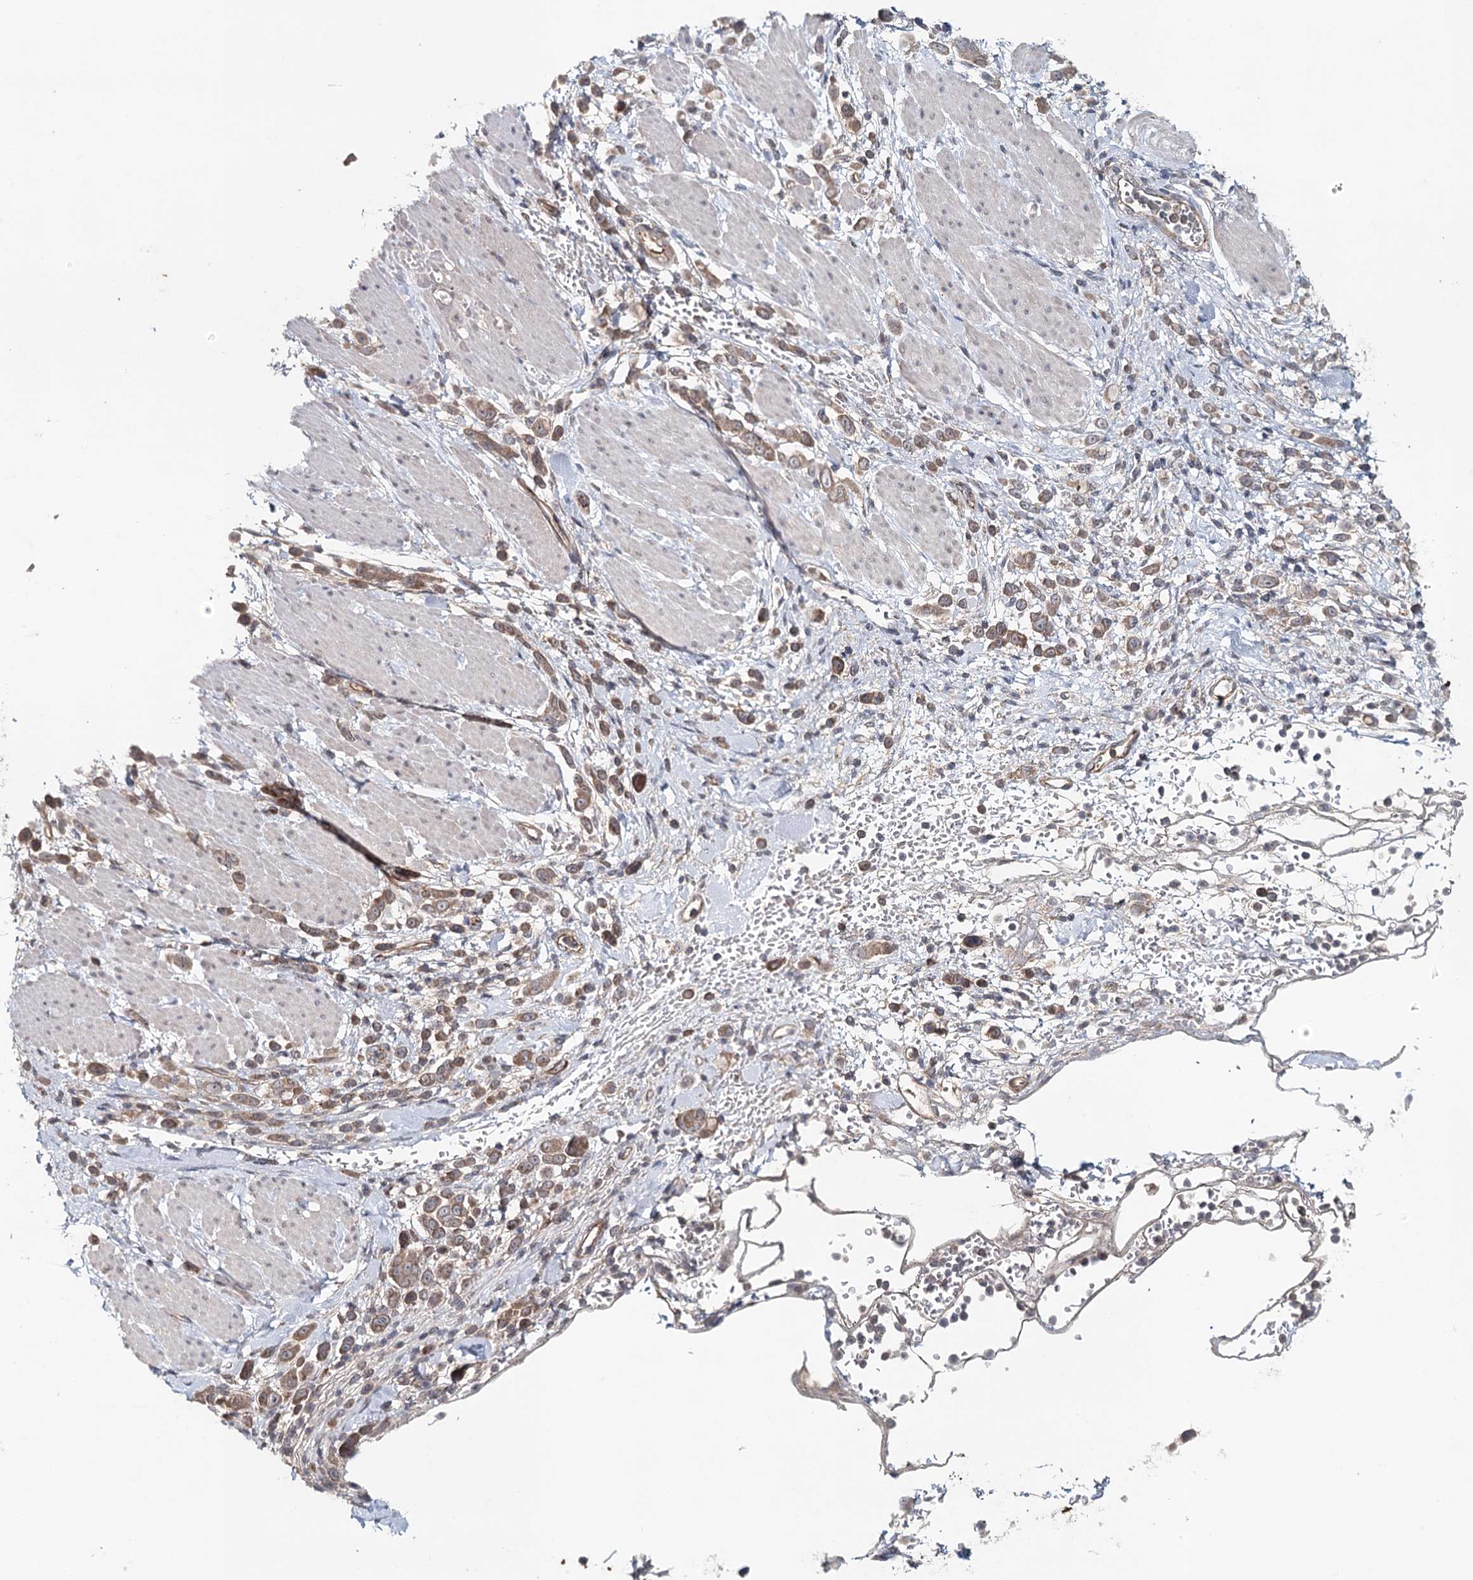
{"staining": {"intensity": "moderate", "quantity": ">75%", "location": "cytoplasmic/membranous"}, "tissue": "pancreatic cancer", "cell_type": "Tumor cells", "image_type": "cancer", "snomed": [{"axis": "morphology", "description": "Normal tissue, NOS"}, {"axis": "morphology", "description": "Adenocarcinoma, NOS"}, {"axis": "topography", "description": "Pancreas"}], "caption": "Adenocarcinoma (pancreatic) tissue displays moderate cytoplasmic/membranous staining in approximately >75% of tumor cells, visualized by immunohistochemistry.", "gene": "SYNPO", "patient": {"sex": "female", "age": 64}}